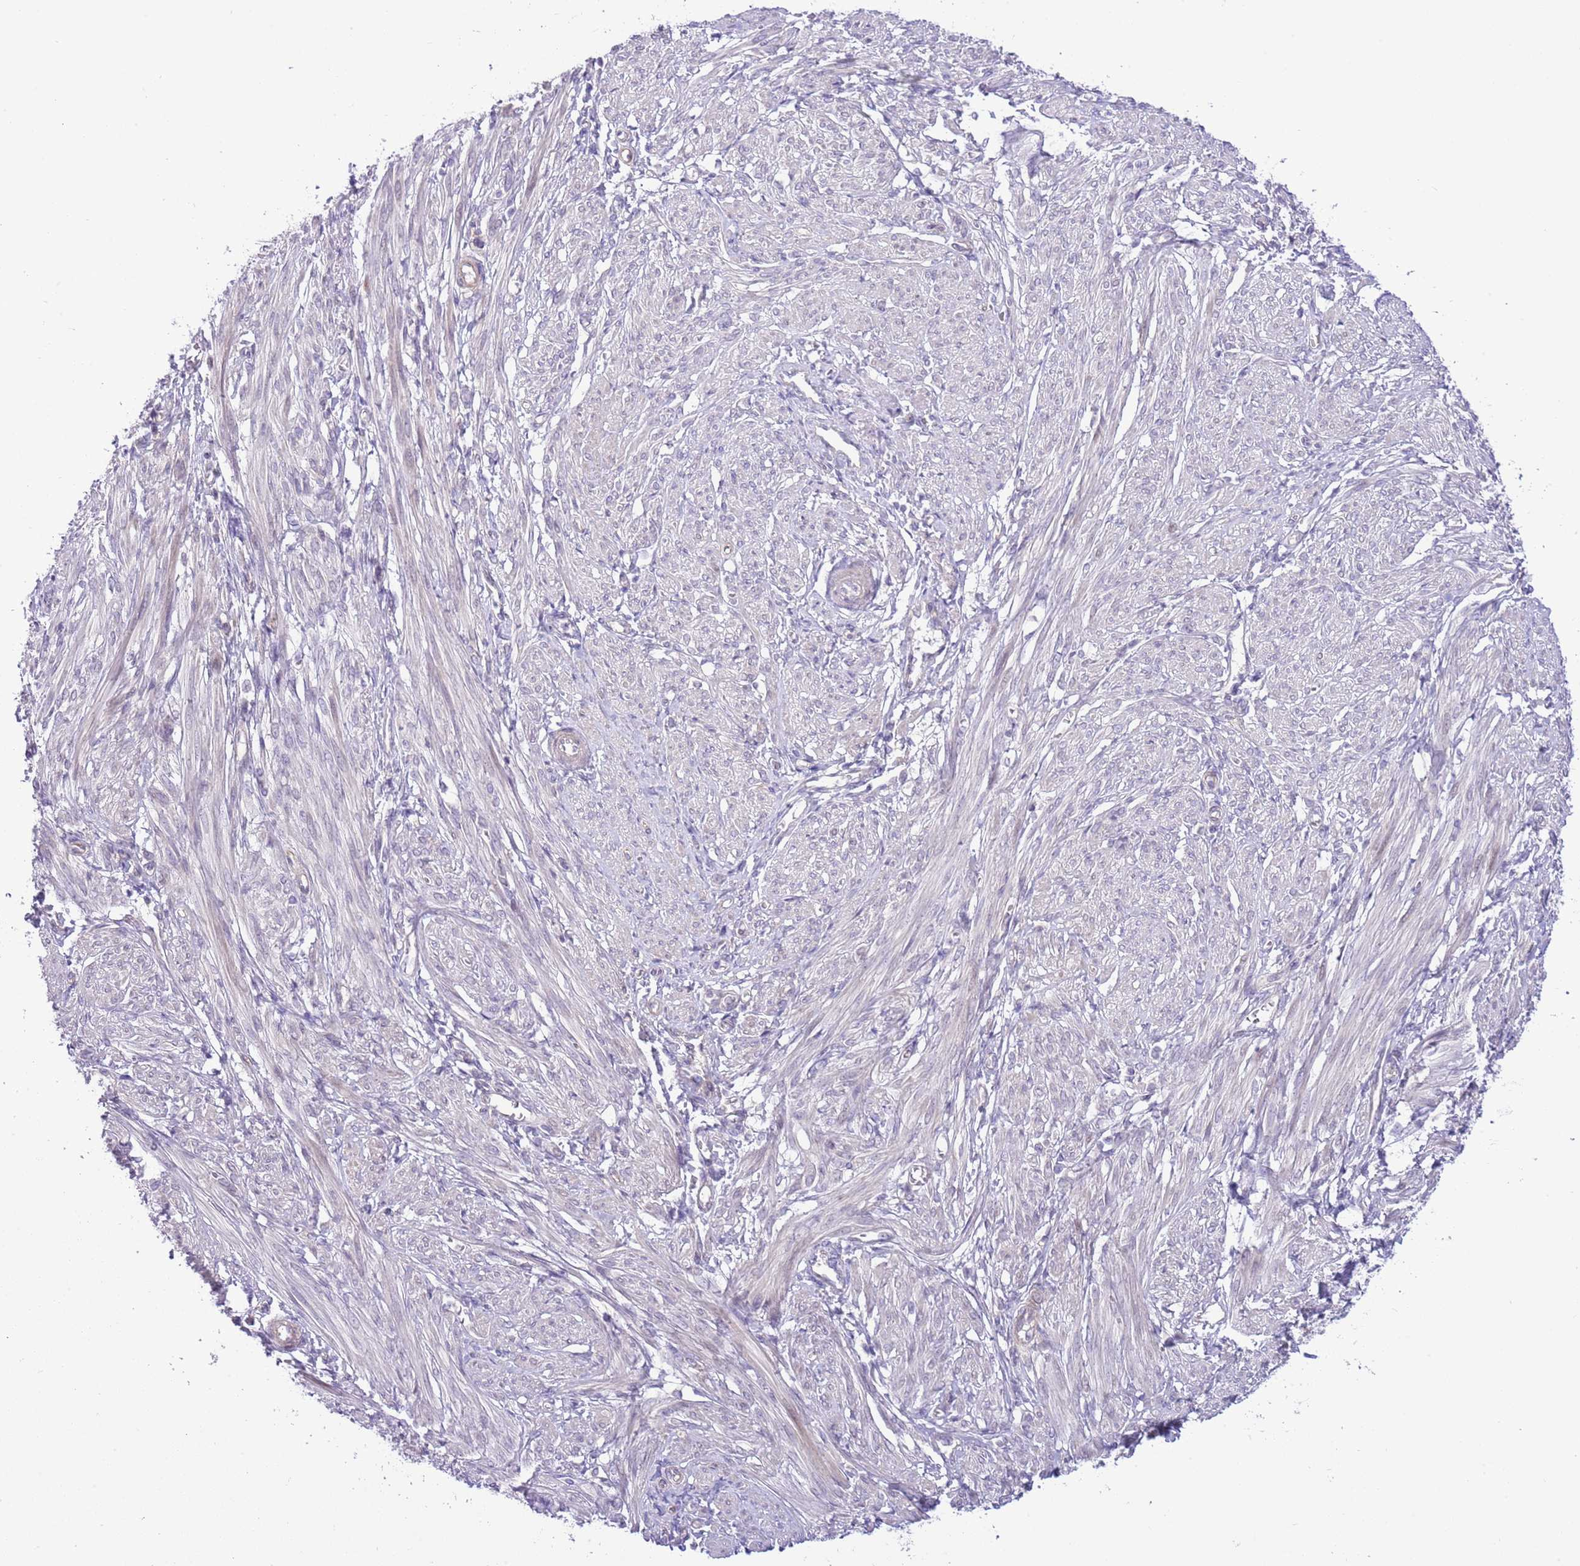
{"staining": {"intensity": "negative", "quantity": "none", "location": "none"}, "tissue": "smooth muscle", "cell_type": "Smooth muscle cells", "image_type": "normal", "snomed": [{"axis": "morphology", "description": "Normal tissue, NOS"}, {"axis": "topography", "description": "Smooth muscle"}], "caption": "Immunohistochemistry (IHC) image of unremarkable smooth muscle: smooth muscle stained with DAB (3,3'-diaminobenzidine) shows no significant protein expression in smooth muscle cells.", "gene": "FBRSL1", "patient": {"sex": "female", "age": 39}}